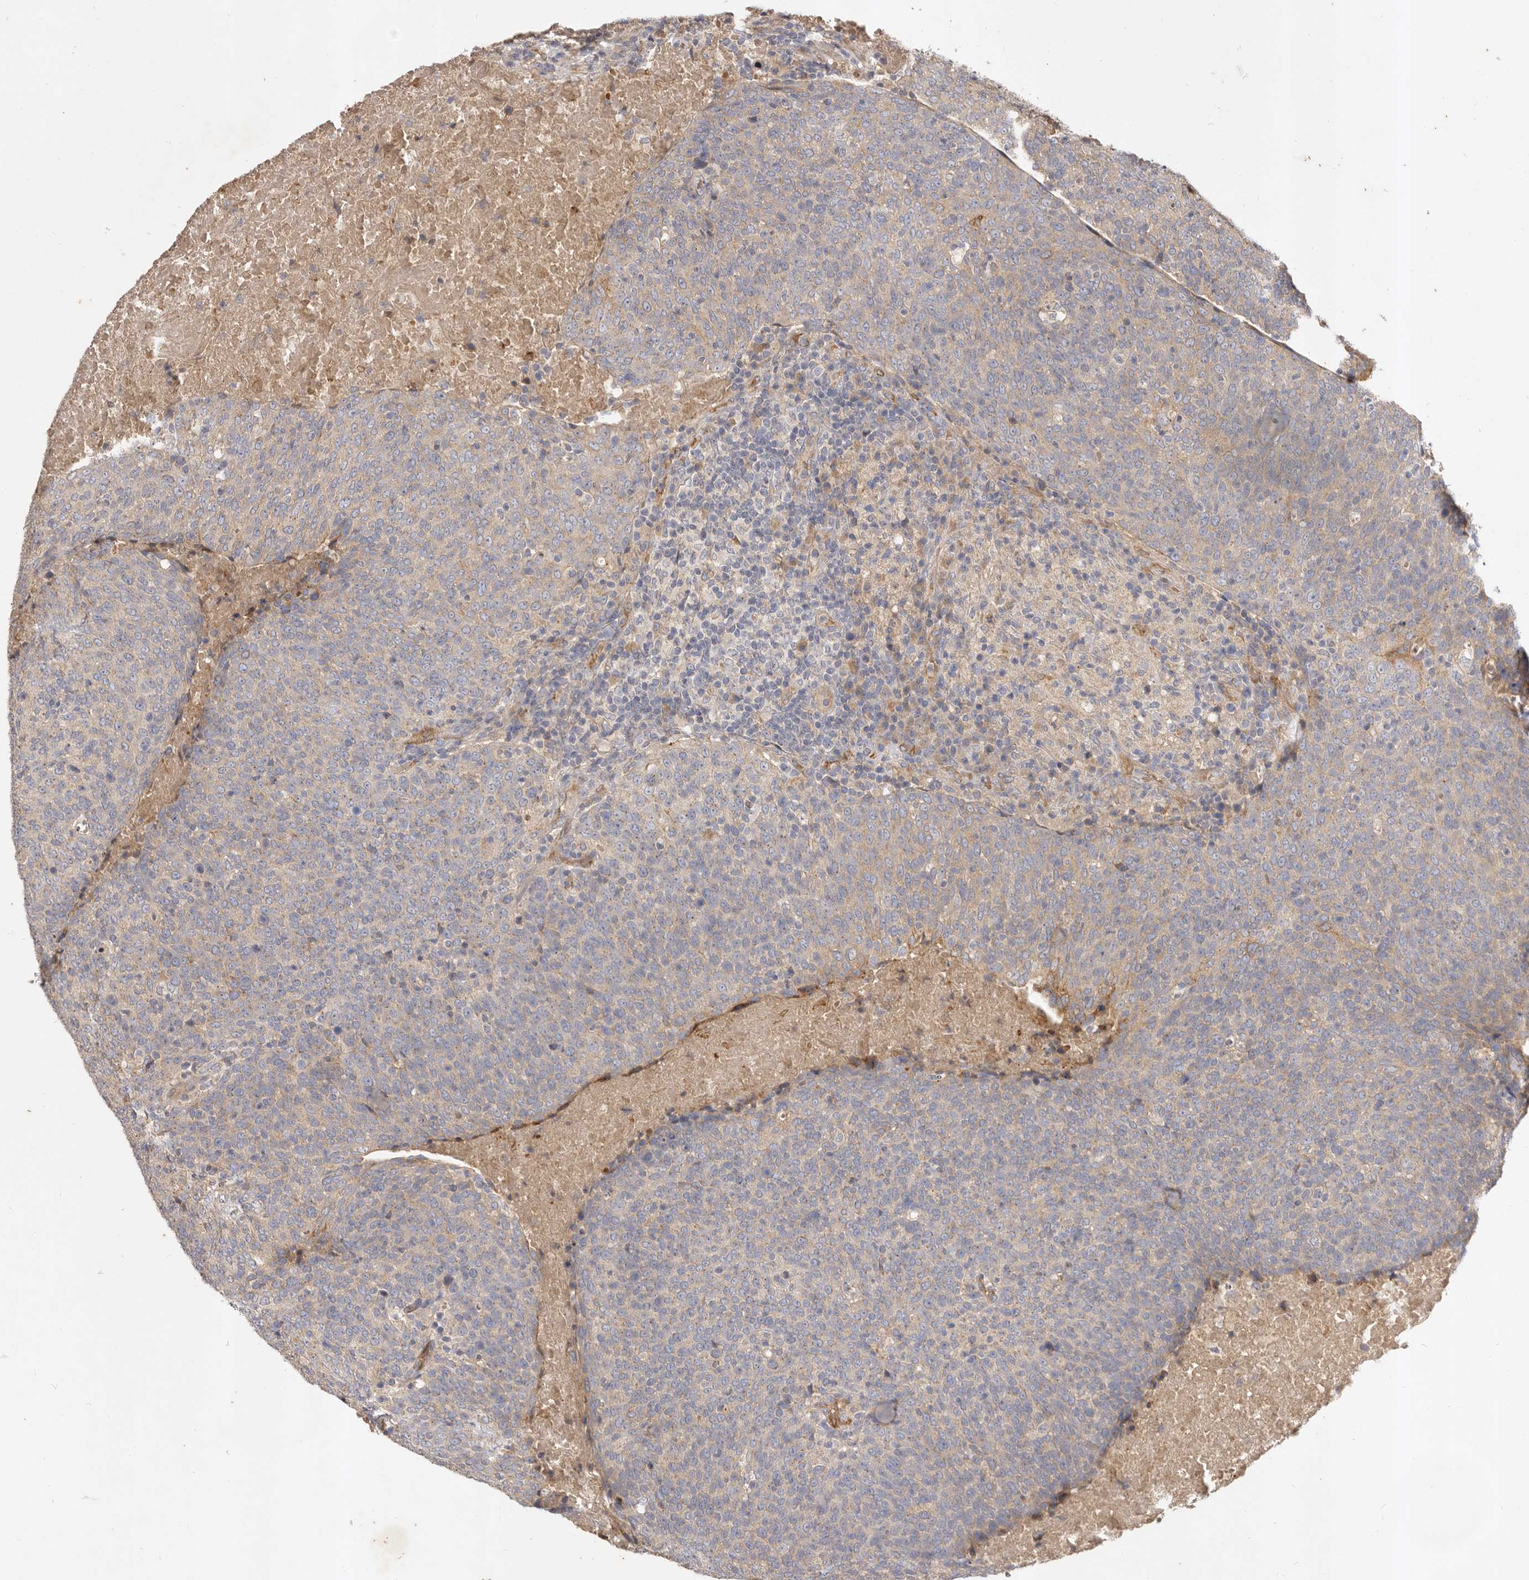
{"staining": {"intensity": "weak", "quantity": ">75%", "location": "cytoplasmic/membranous"}, "tissue": "head and neck cancer", "cell_type": "Tumor cells", "image_type": "cancer", "snomed": [{"axis": "morphology", "description": "Squamous cell carcinoma, NOS"}, {"axis": "morphology", "description": "Squamous cell carcinoma, metastatic, NOS"}, {"axis": "topography", "description": "Lymph node"}, {"axis": "topography", "description": "Head-Neck"}], "caption": "DAB (3,3'-diaminobenzidine) immunohistochemical staining of head and neck metastatic squamous cell carcinoma shows weak cytoplasmic/membranous protein expression in about >75% of tumor cells.", "gene": "ADAMTS9", "patient": {"sex": "male", "age": 62}}